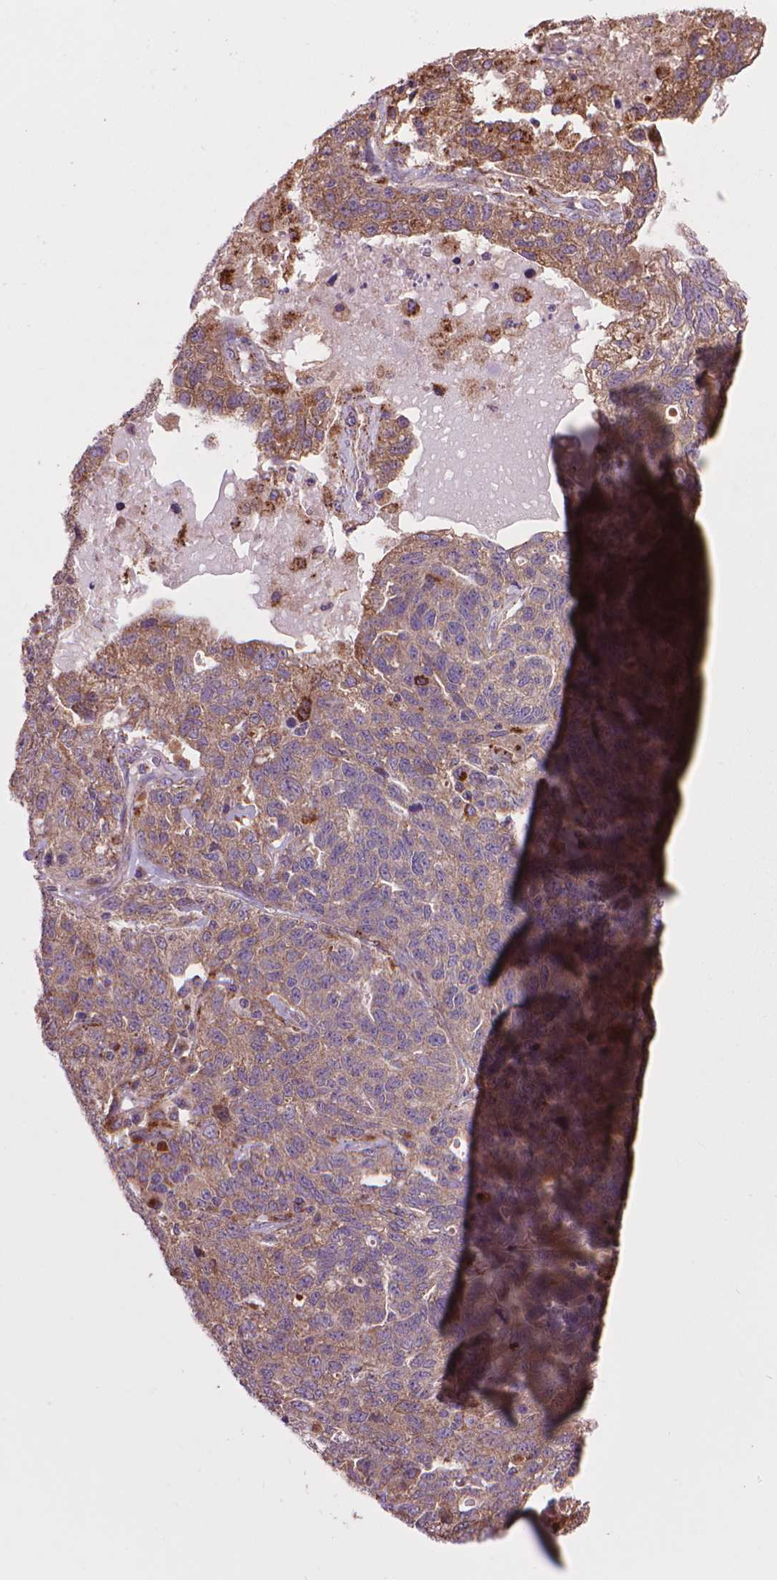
{"staining": {"intensity": "weak", "quantity": ">75%", "location": "cytoplasmic/membranous"}, "tissue": "ovarian cancer", "cell_type": "Tumor cells", "image_type": "cancer", "snomed": [{"axis": "morphology", "description": "Cystadenocarcinoma, serous, NOS"}, {"axis": "topography", "description": "Ovary"}], "caption": "Immunohistochemistry histopathology image of ovarian serous cystadenocarcinoma stained for a protein (brown), which exhibits low levels of weak cytoplasmic/membranous expression in approximately >75% of tumor cells.", "gene": "GLB1", "patient": {"sex": "female", "age": 71}}